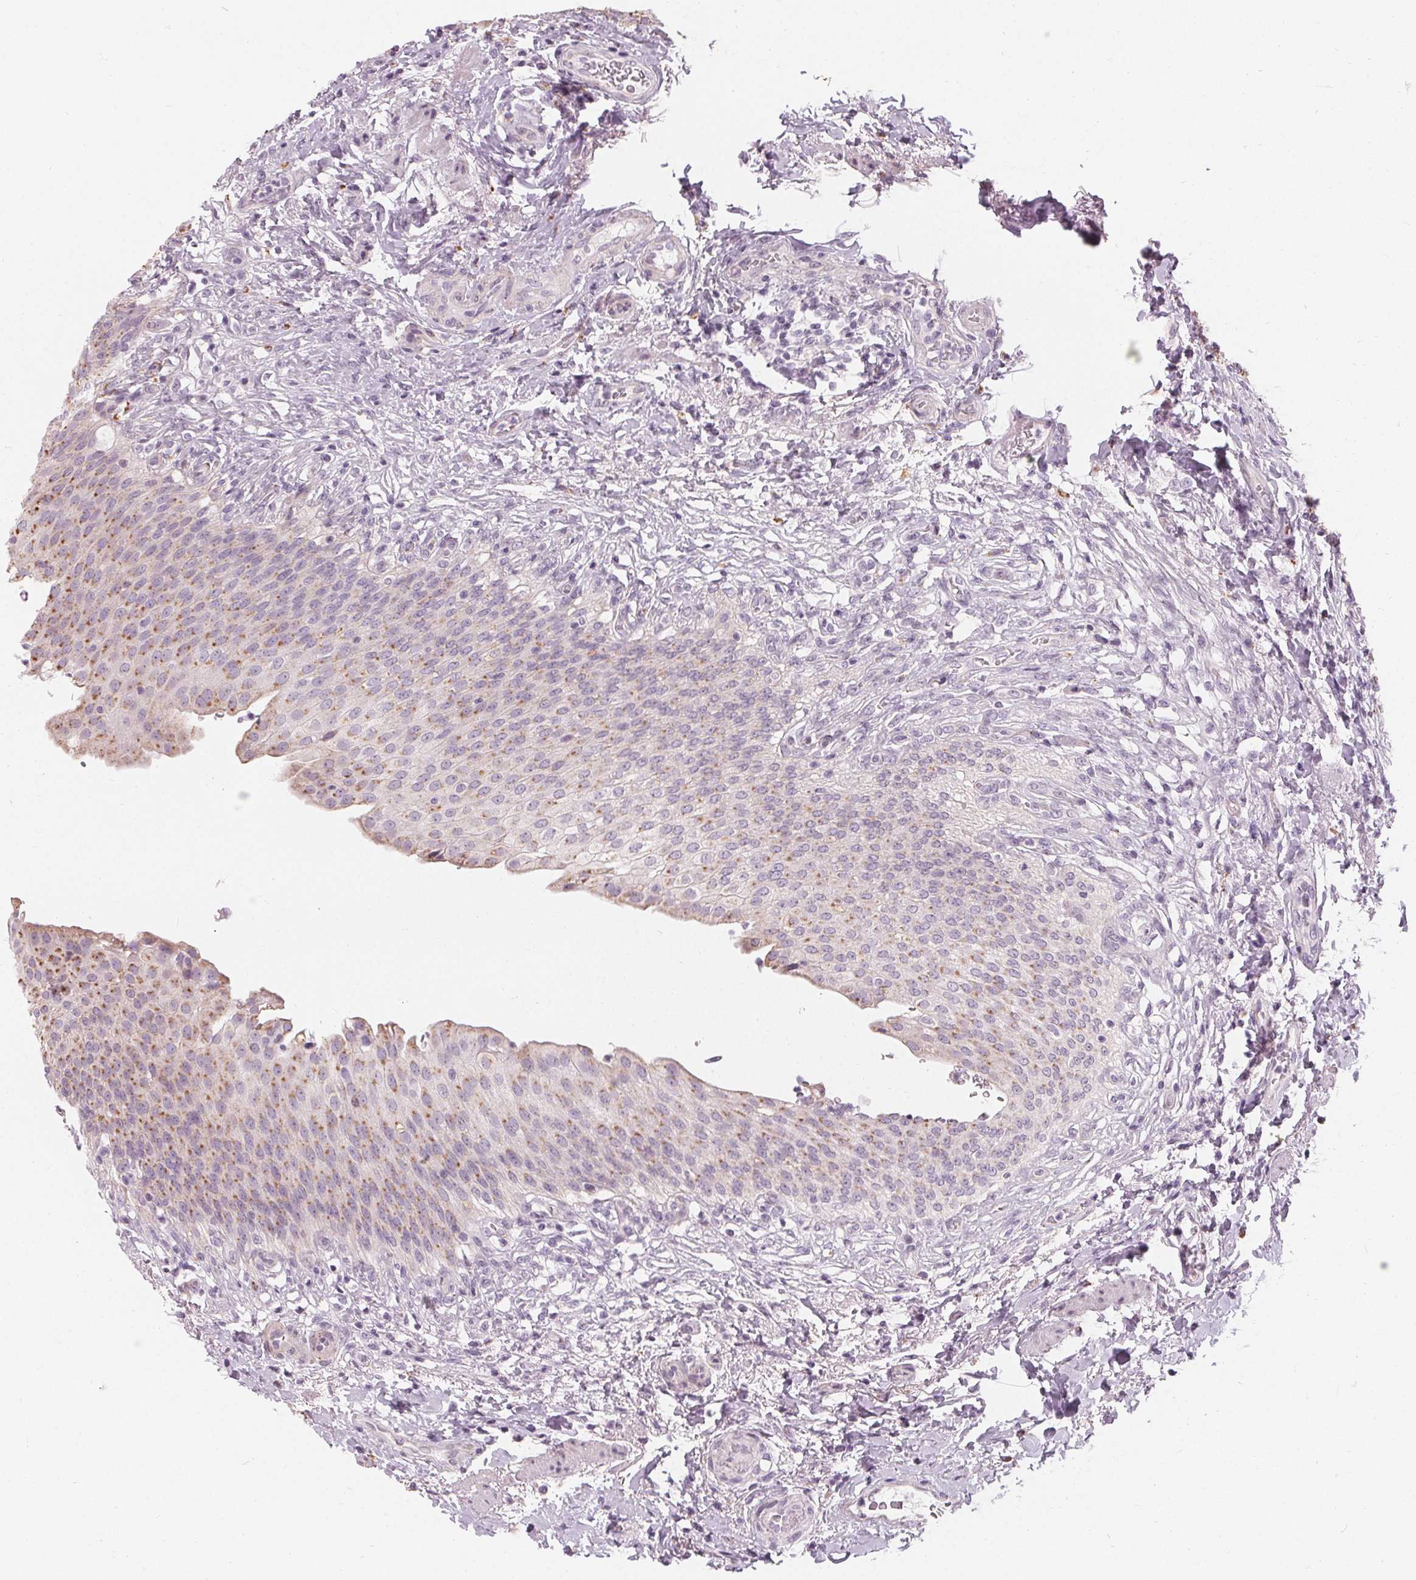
{"staining": {"intensity": "moderate", "quantity": "<25%", "location": "cytoplasmic/membranous"}, "tissue": "urinary bladder", "cell_type": "Urothelial cells", "image_type": "normal", "snomed": [{"axis": "morphology", "description": "Normal tissue, NOS"}, {"axis": "topography", "description": "Urinary bladder"}, {"axis": "topography", "description": "Peripheral nerve tissue"}], "caption": "IHC (DAB) staining of normal urinary bladder exhibits moderate cytoplasmic/membranous protein expression in about <25% of urothelial cells. The protein of interest is stained brown, and the nuclei are stained in blue (DAB IHC with brightfield microscopy, high magnification).", "gene": "HOPX", "patient": {"sex": "female", "age": 60}}